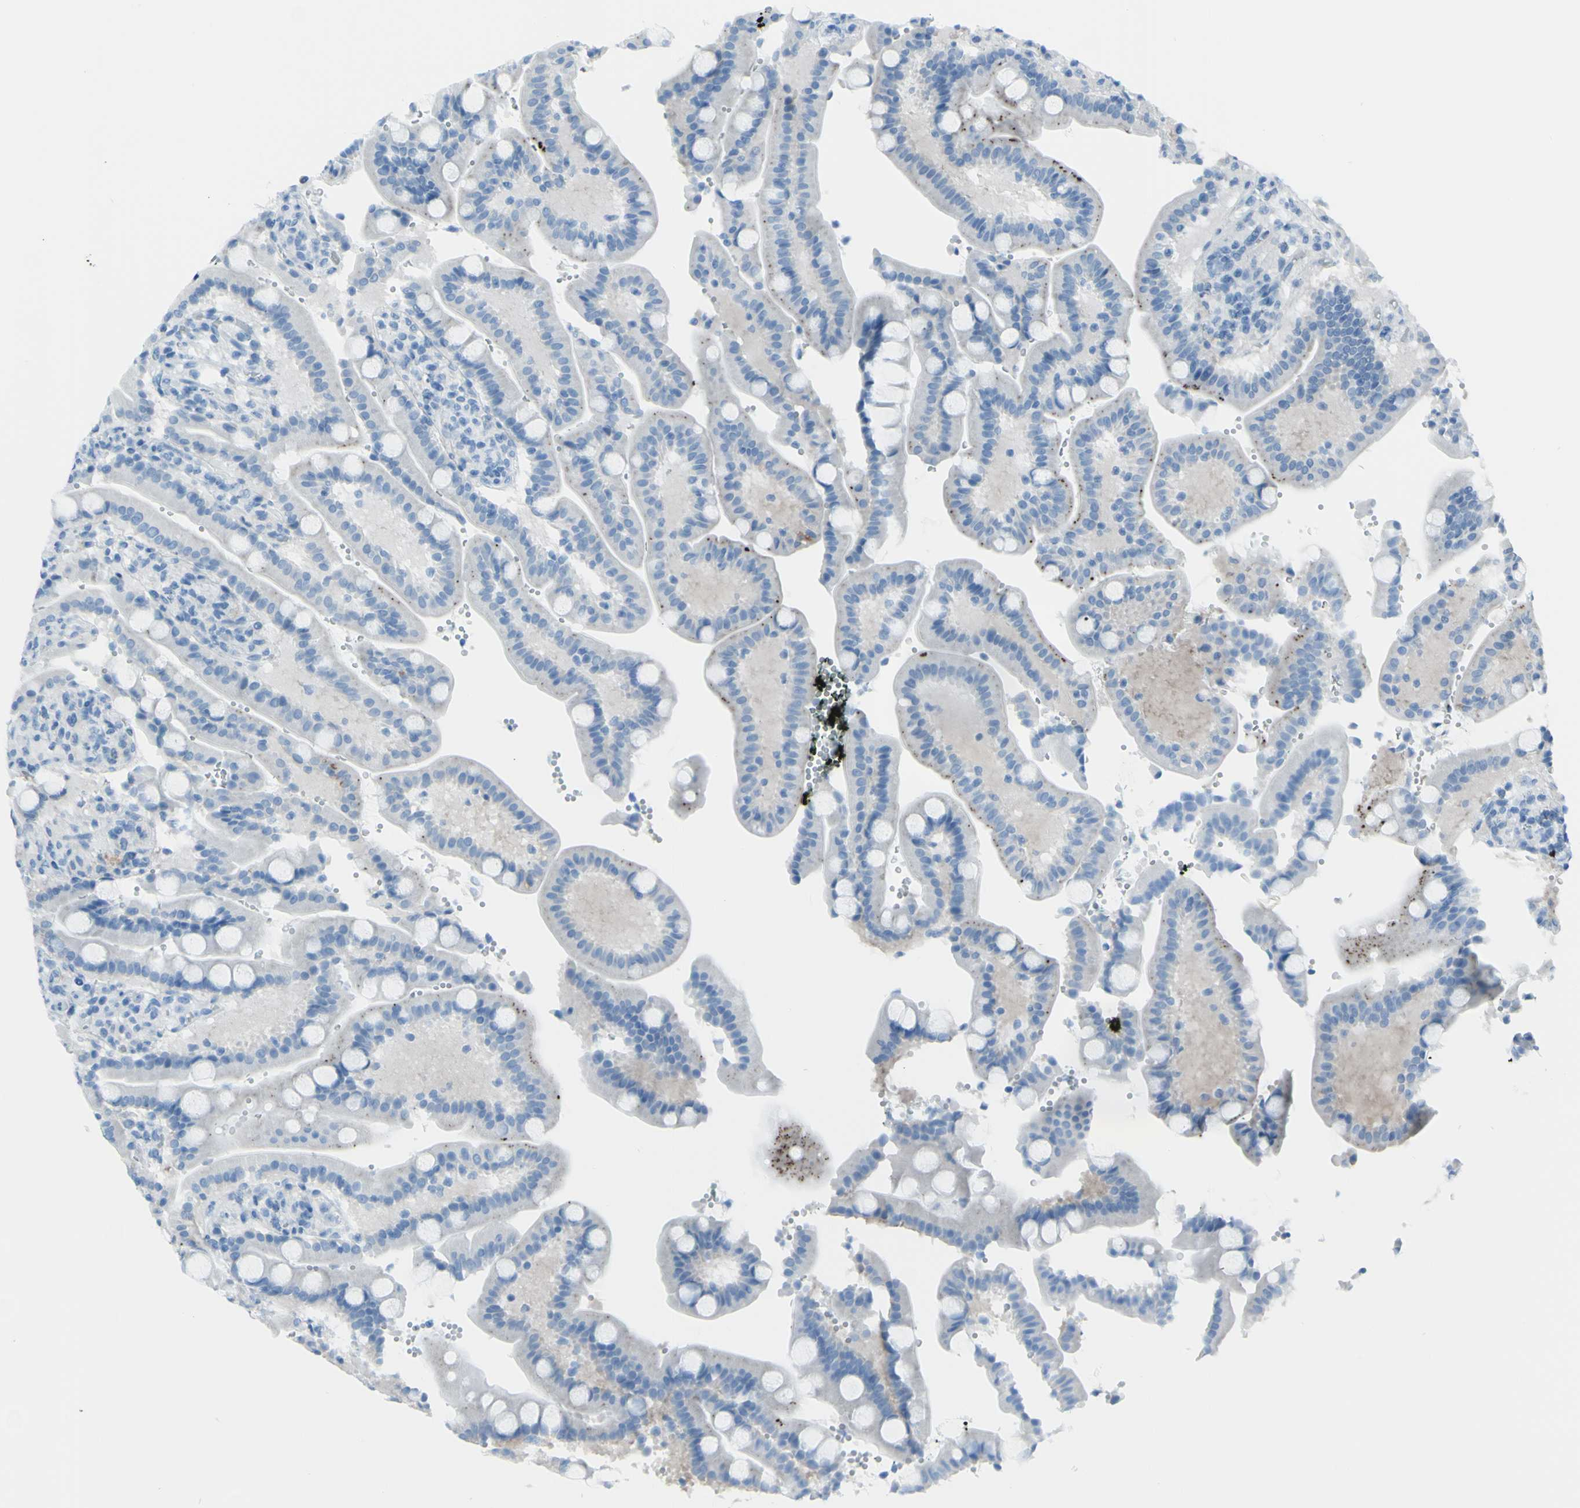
{"staining": {"intensity": "negative", "quantity": "none", "location": "none"}, "tissue": "duodenum", "cell_type": "Glandular cells", "image_type": "normal", "snomed": [{"axis": "morphology", "description": "Normal tissue, NOS"}, {"axis": "topography", "description": "Small intestine, NOS"}], "caption": "High power microscopy photomicrograph of an IHC histopathology image of normal duodenum, revealing no significant expression in glandular cells. Nuclei are stained in blue.", "gene": "AFP", "patient": {"sex": "female", "age": 71}}